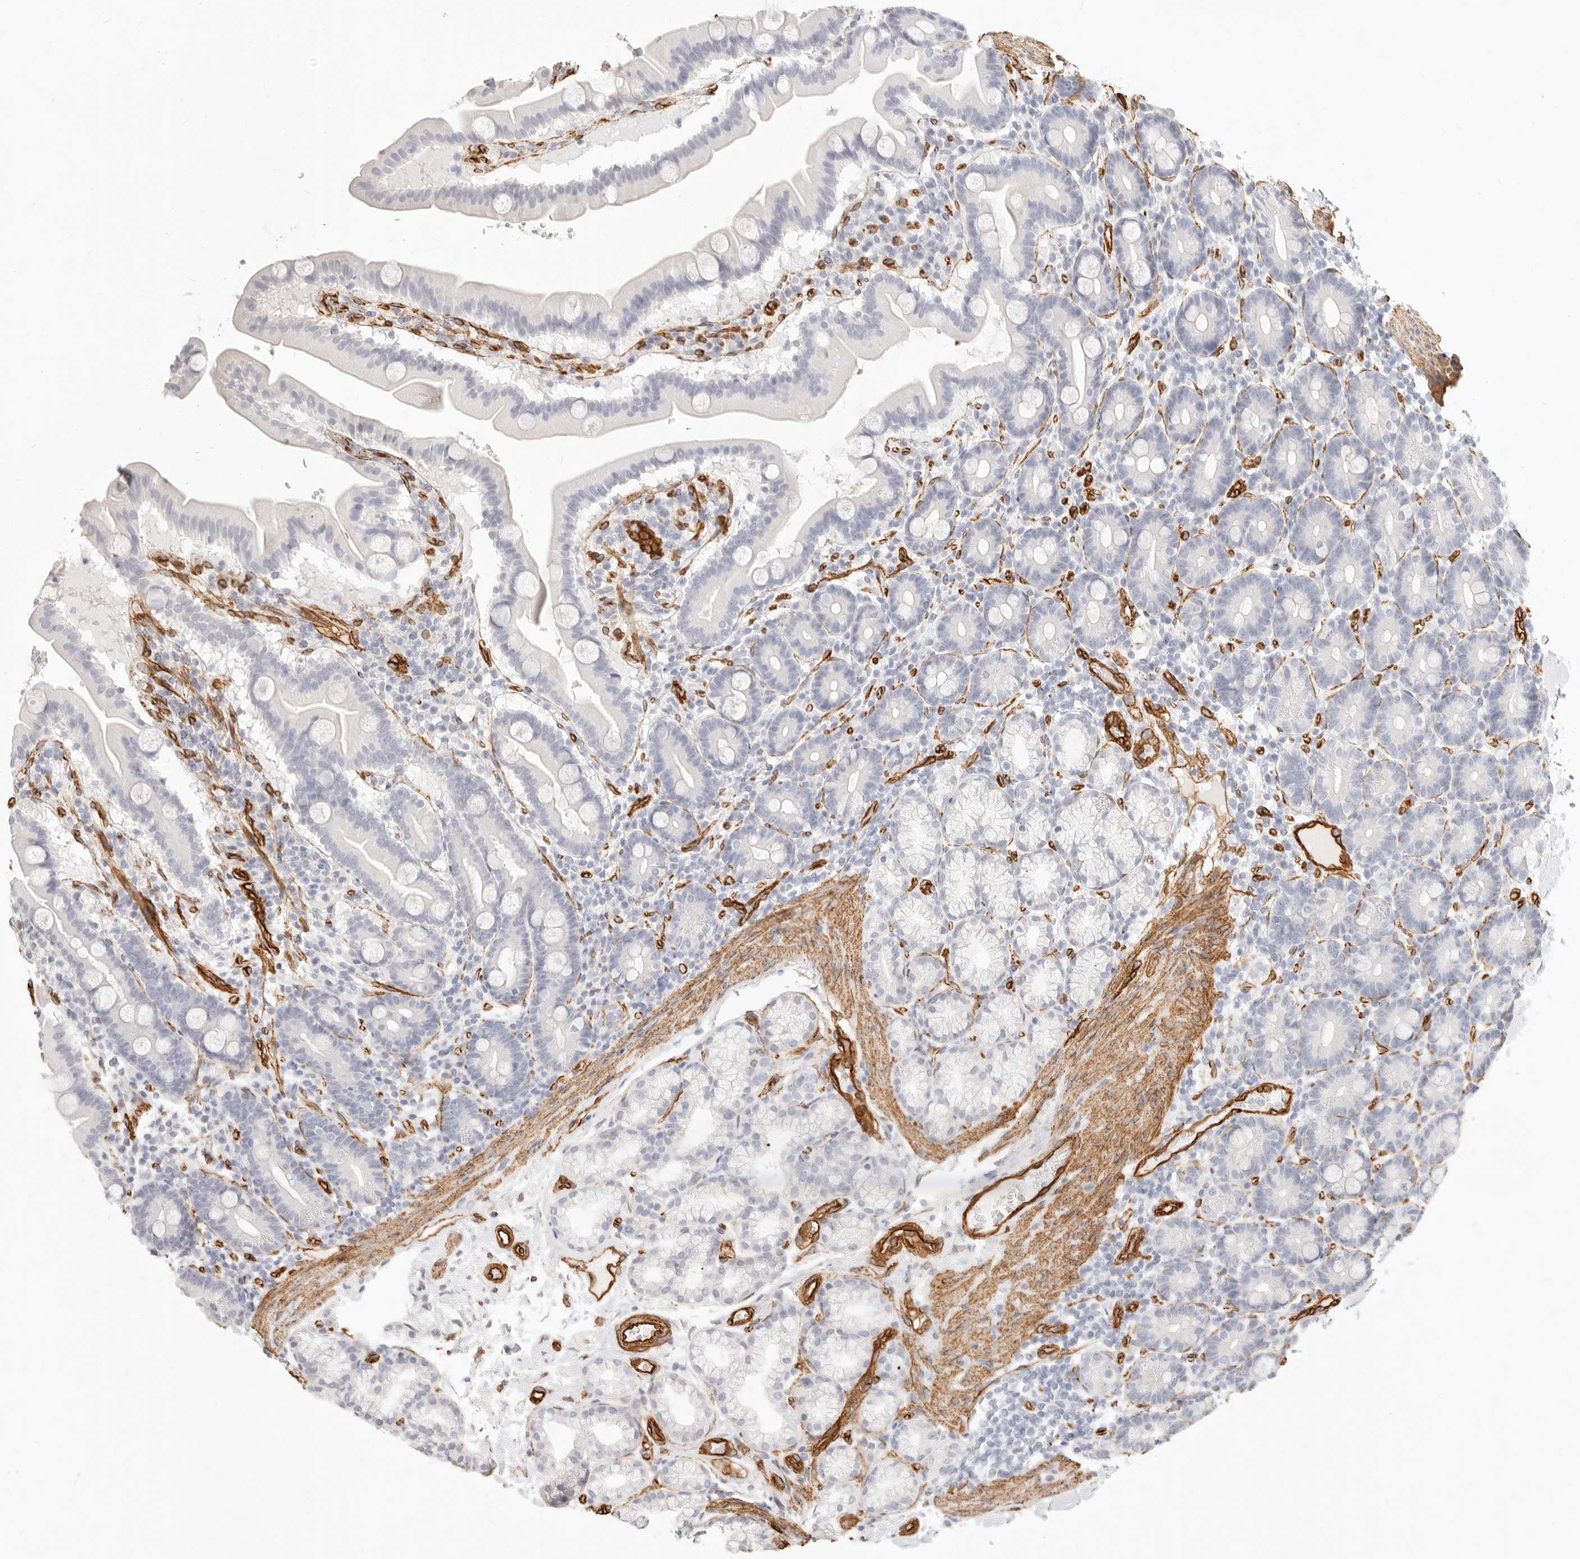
{"staining": {"intensity": "negative", "quantity": "none", "location": "none"}, "tissue": "duodenum", "cell_type": "Glandular cells", "image_type": "normal", "snomed": [{"axis": "morphology", "description": "Normal tissue, NOS"}, {"axis": "topography", "description": "Duodenum"}], "caption": "An immunohistochemistry micrograph of benign duodenum is shown. There is no staining in glandular cells of duodenum. The staining was performed using DAB (3,3'-diaminobenzidine) to visualize the protein expression in brown, while the nuclei were stained in blue with hematoxylin (Magnification: 20x).", "gene": "NUS1", "patient": {"sex": "male", "age": 54}}